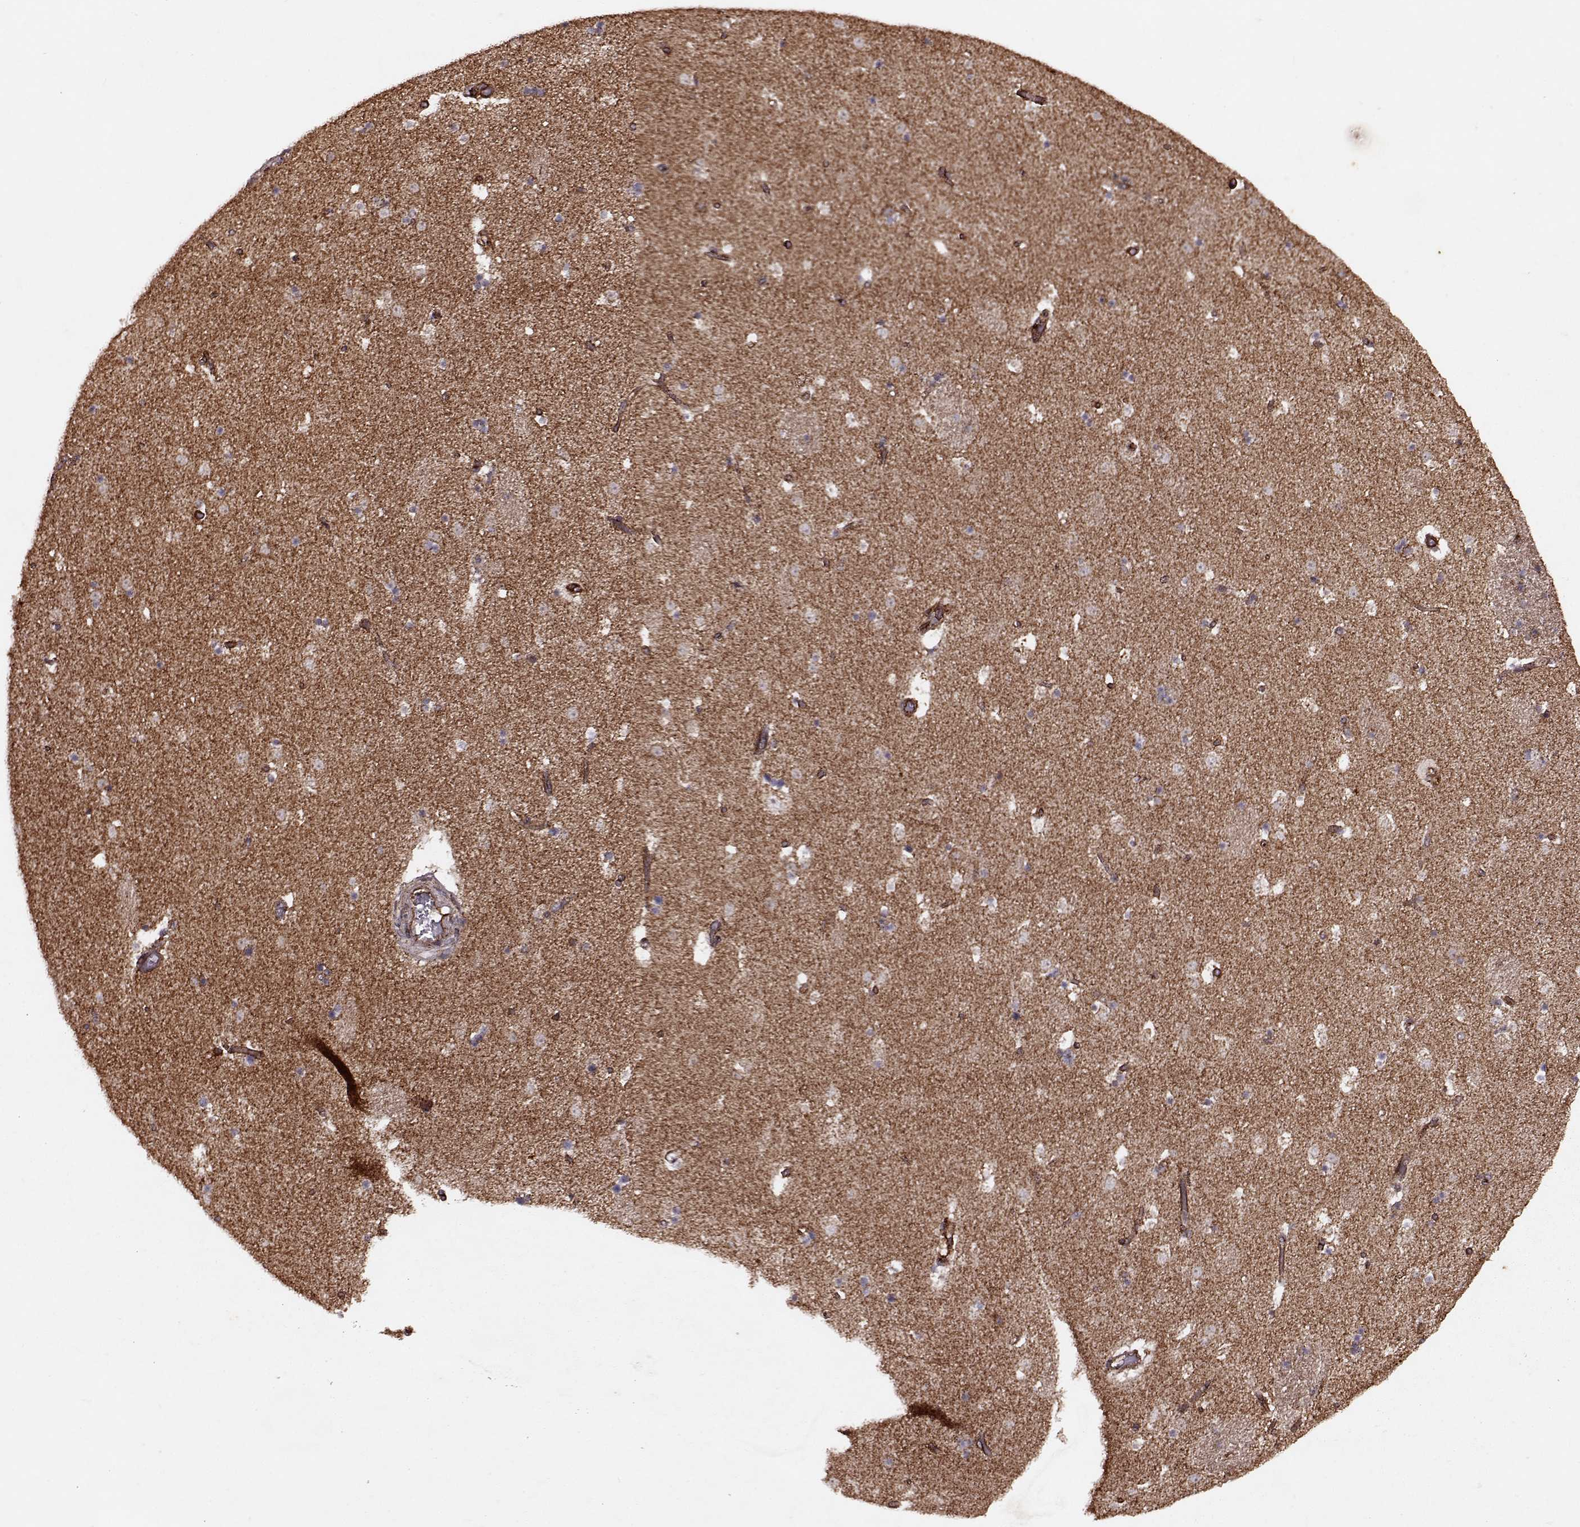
{"staining": {"intensity": "weak", "quantity": "25%-75%", "location": "cytoplasmic/membranous"}, "tissue": "caudate", "cell_type": "Glial cells", "image_type": "normal", "snomed": [{"axis": "morphology", "description": "Normal tissue, NOS"}, {"axis": "topography", "description": "Lateral ventricle wall"}], "caption": "An immunohistochemistry histopathology image of benign tissue is shown. Protein staining in brown labels weak cytoplasmic/membranous positivity in caudate within glial cells. (DAB (3,3'-diaminobenzidine) IHC, brown staining for protein, blue staining for nuclei).", "gene": "ENSG00000285130", "patient": {"sex": "female", "age": 42}}